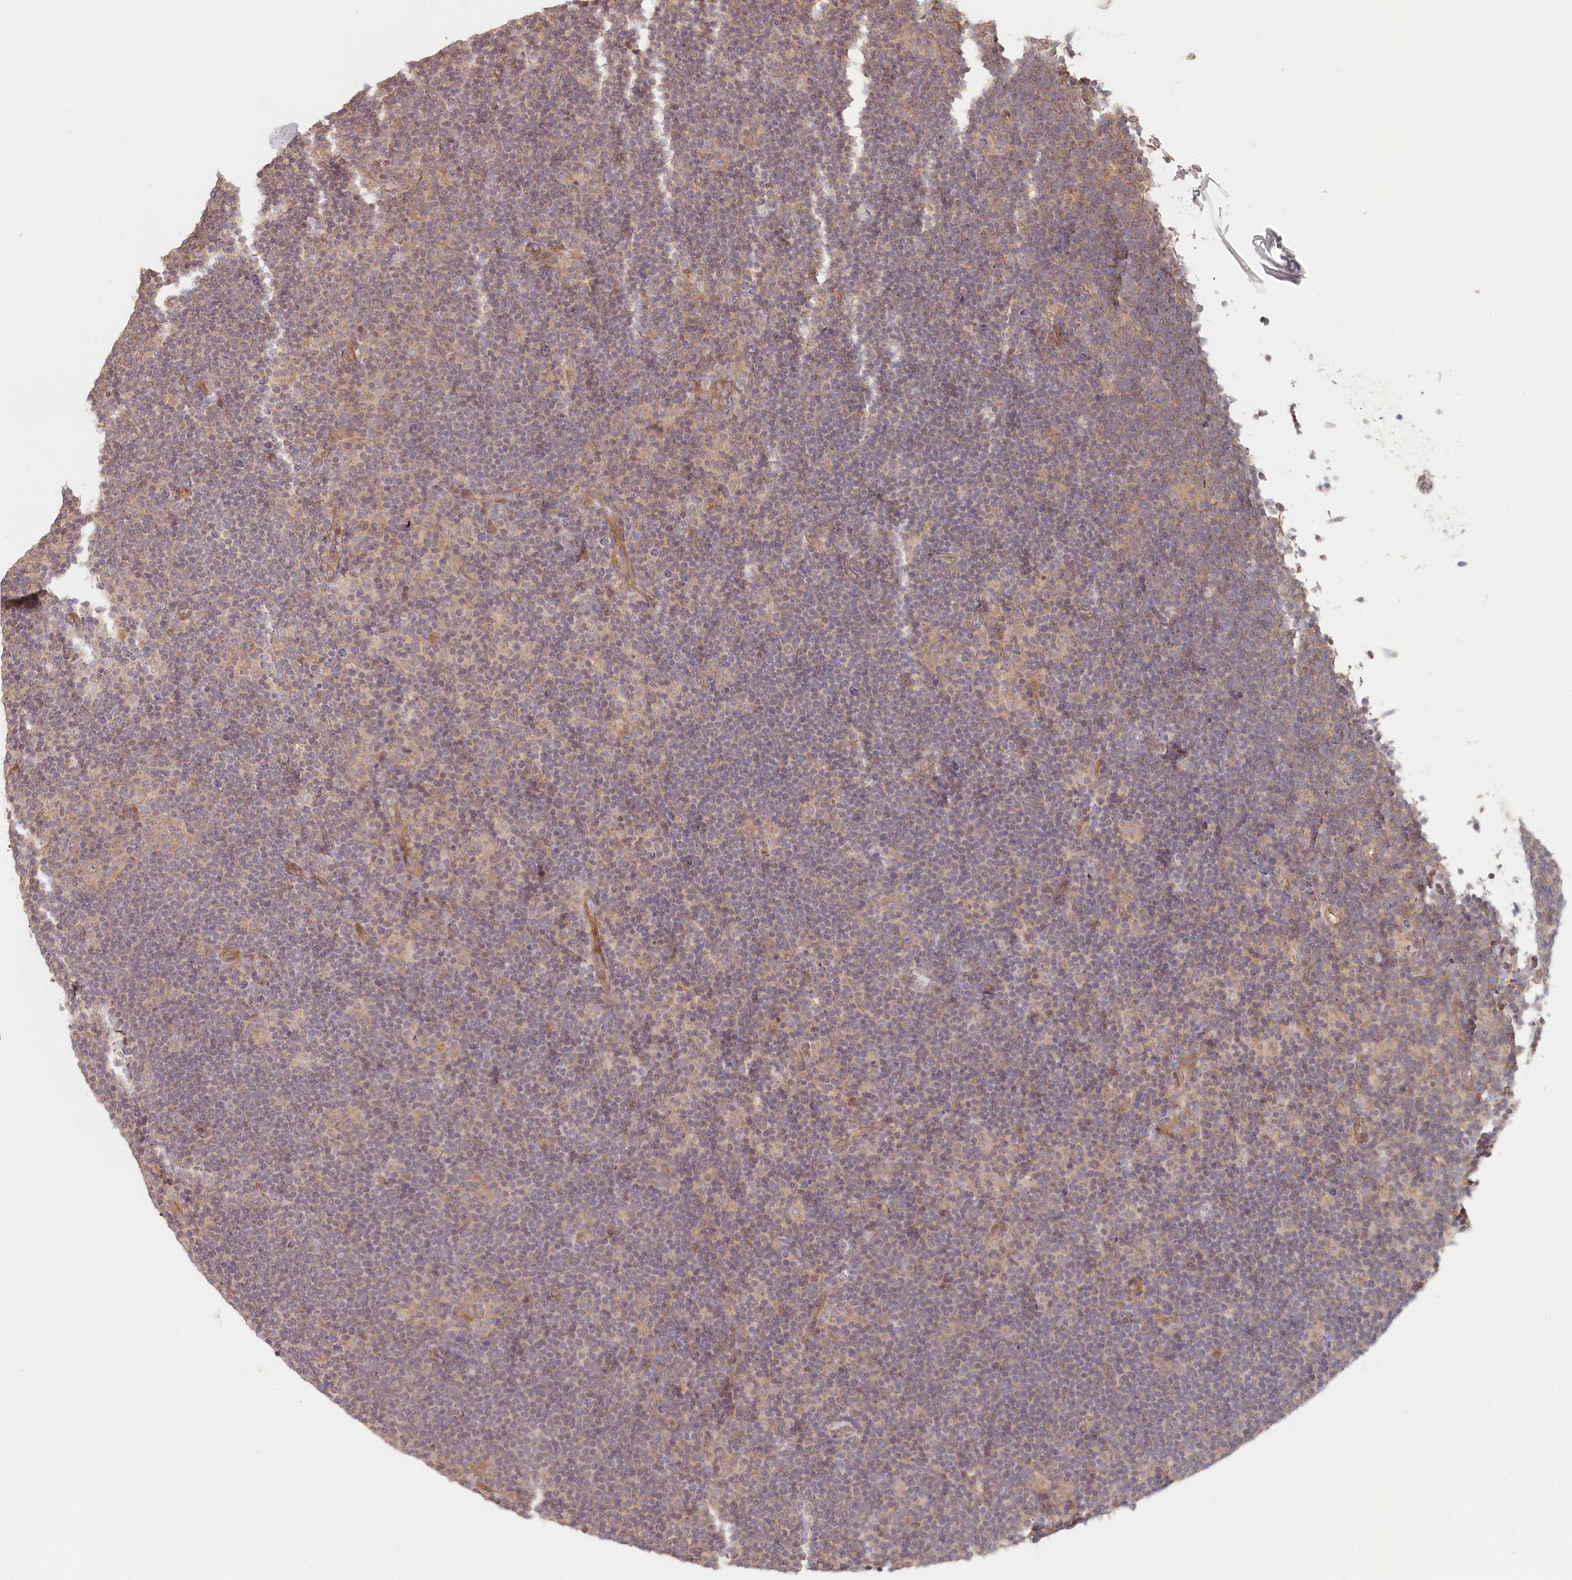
{"staining": {"intensity": "weak", "quantity": "<25%", "location": "cytoplasmic/membranous"}, "tissue": "lymphoma", "cell_type": "Tumor cells", "image_type": "cancer", "snomed": [{"axis": "morphology", "description": "Hodgkin's disease, NOS"}, {"axis": "topography", "description": "Lymph node"}], "caption": "Immunohistochemistry of human lymphoma exhibits no positivity in tumor cells. (DAB immunohistochemistry with hematoxylin counter stain).", "gene": "TCHP", "patient": {"sex": "female", "age": 57}}